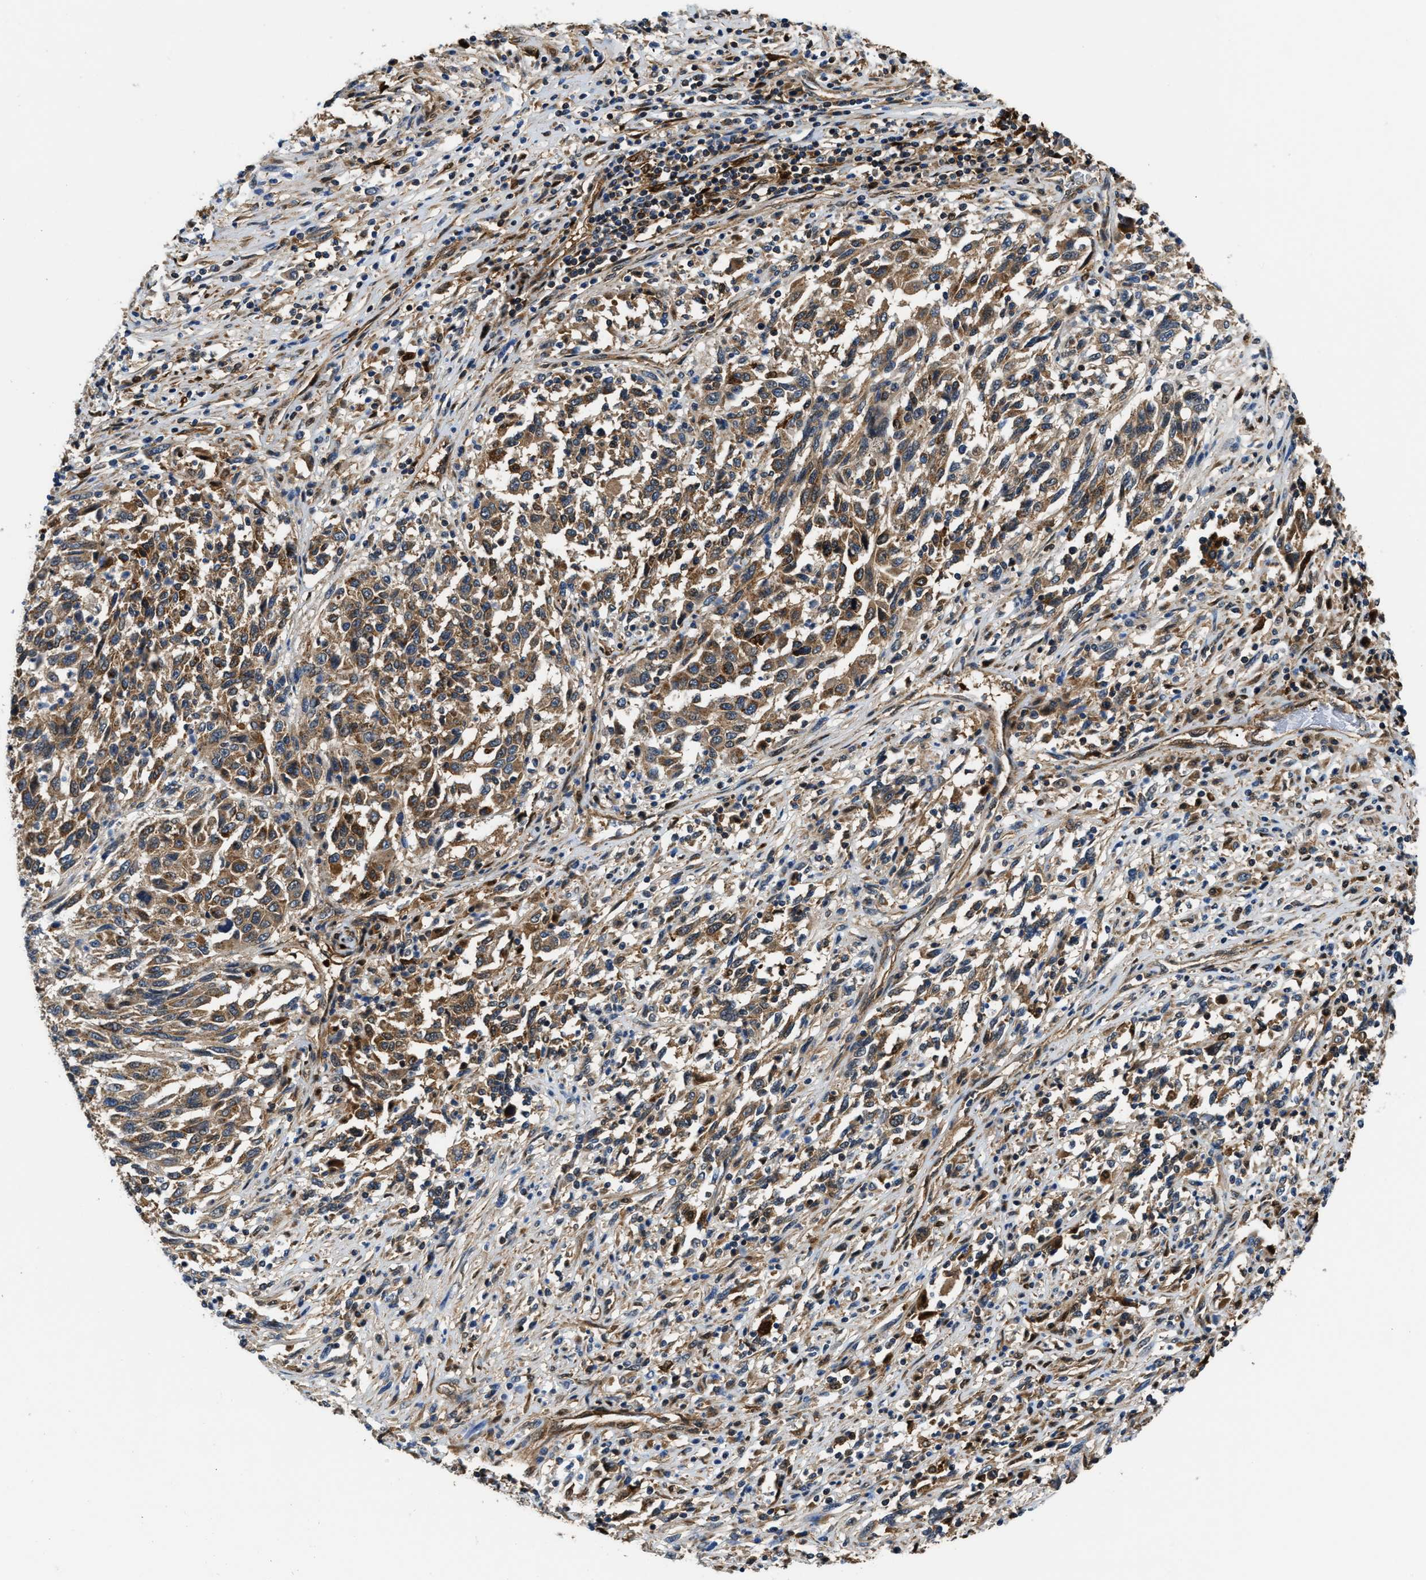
{"staining": {"intensity": "moderate", "quantity": ">75%", "location": "cytoplasmic/membranous"}, "tissue": "melanoma", "cell_type": "Tumor cells", "image_type": "cancer", "snomed": [{"axis": "morphology", "description": "Malignant melanoma, Metastatic site"}, {"axis": "topography", "description": "Lymph node"}], "caption": "Protein expression by immunohistochemistry exhibits moderate cytoplasmic/membranous expression in about >75% of tumor cells in melanoma.", "gene": "PPA1", "patient": {"sex": "male", "age": 61}}